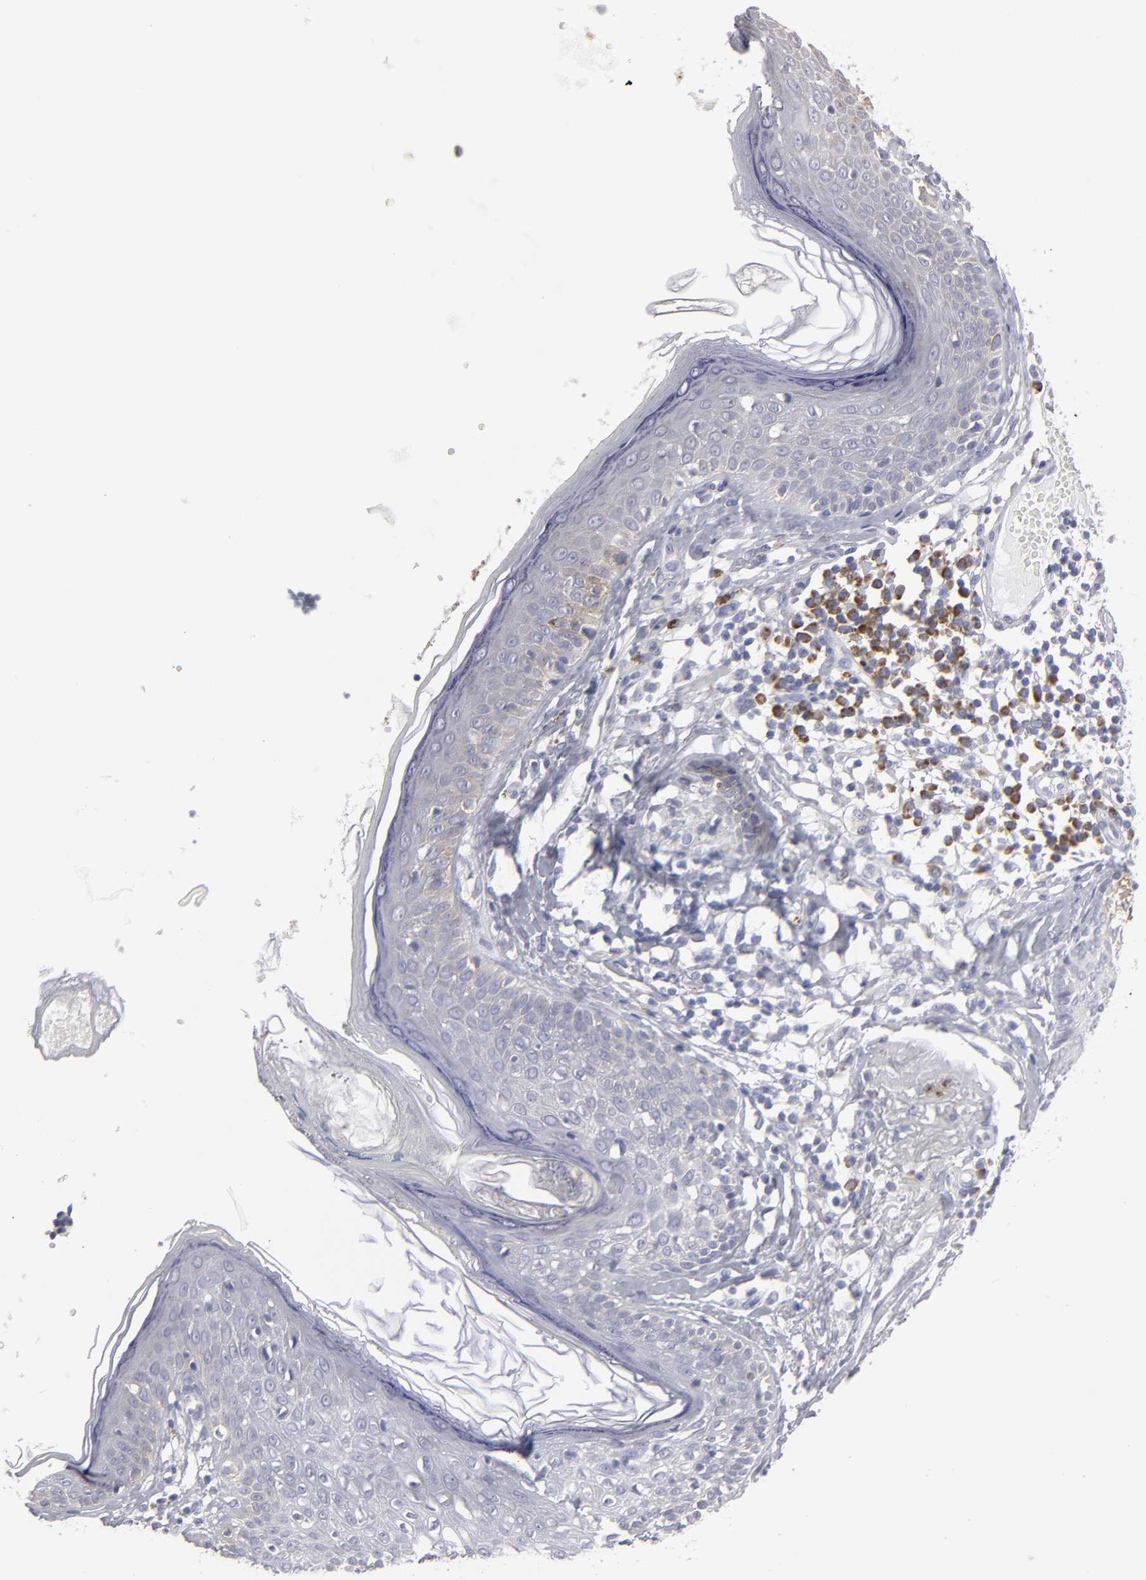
{"staining": {"intensity": "negative", "quantity": "none", "location": "none"}, "tissue": "skin cancer", "cell_type": "Tumor cells", "image_type": "cancer", "snomed": [{"axis": "morphology", "description": "Basal cell carcinoma"}, {"axis": "topography", "description": "Skin"}], "caption": "High power microscopy histopathology image of an immunohistochemistry (IHC) image of skin cancer, revealing no significant staining in tumor cells.", "gene": "CCDC80", "patient": {"sex": "male", "age": 74}}